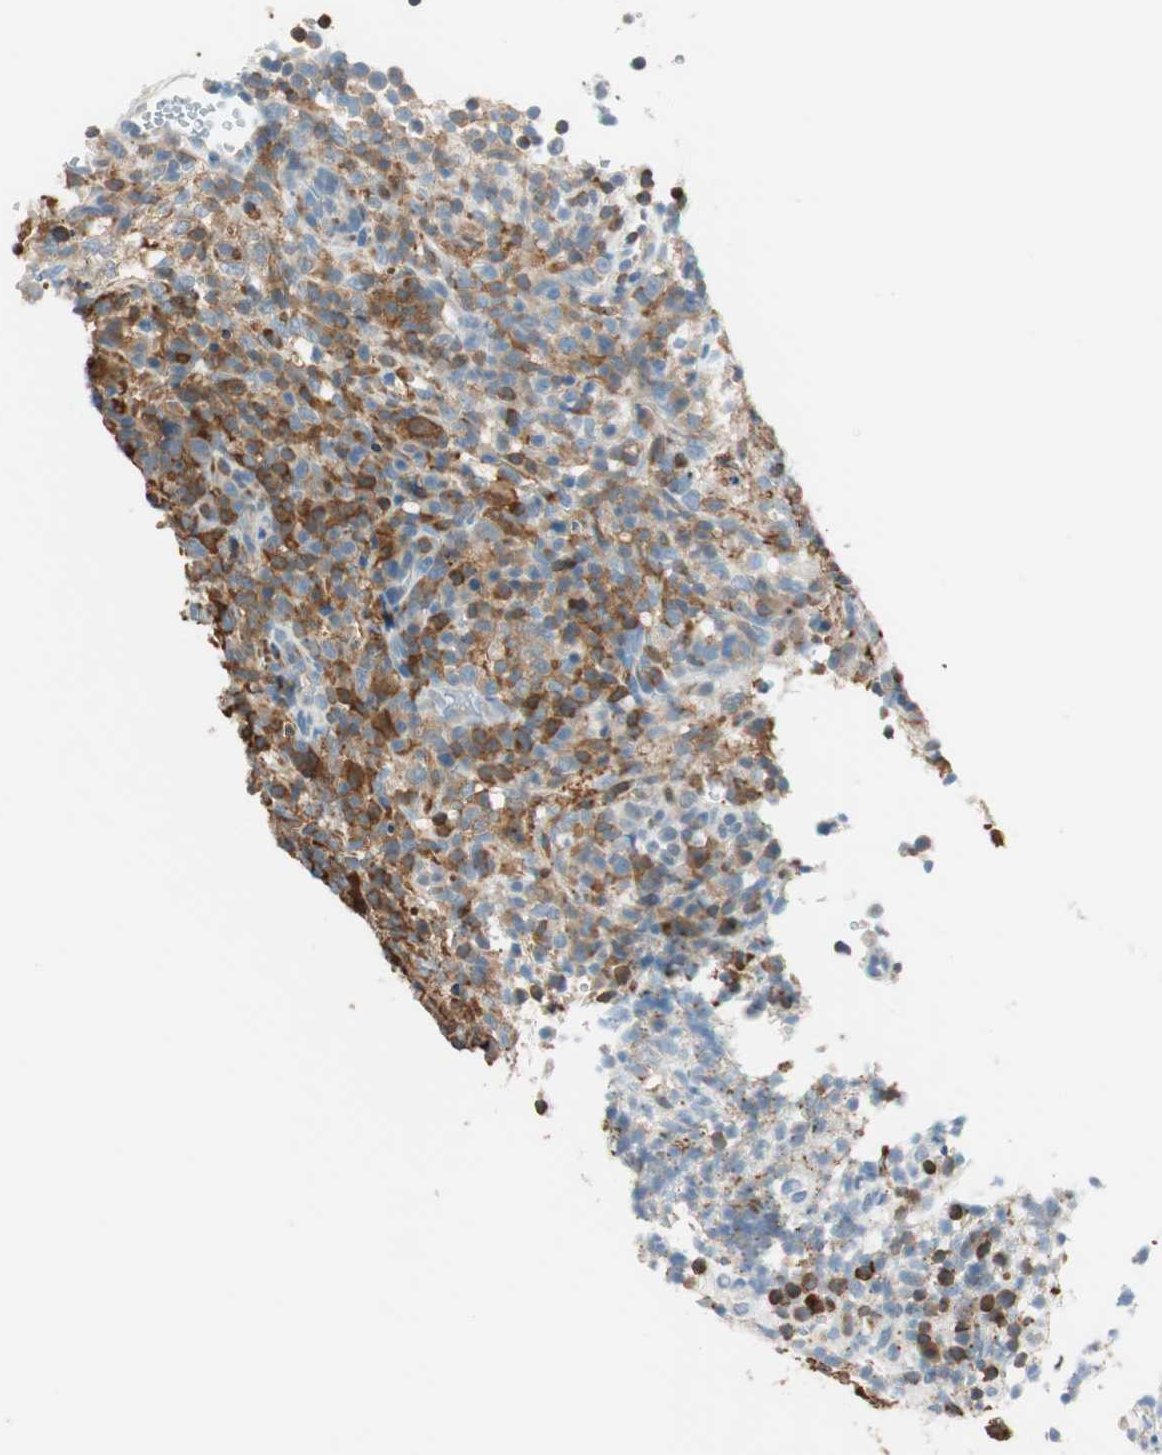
{"staining": {"intensity": "moderate", "quantity": ">75%", "location": "cytoplasmic/membranous"}, "tissue": "lymphoma", "cell_type": "Tumor cells", "image_type": "cancer", "snomed": [{"axis": "morphology", "description": "Malignant lymphoma, non-Hodgkin's type, High grade"}, {"axis": "topography", "description": "Lymph node"}], "caption": "A brown stain shows moderate cytoplasmic/membranous positivity of a protein in lymphoma tumor cells.", "gene": "HPGD", "patient": {"sex": "female", "age": 76}}